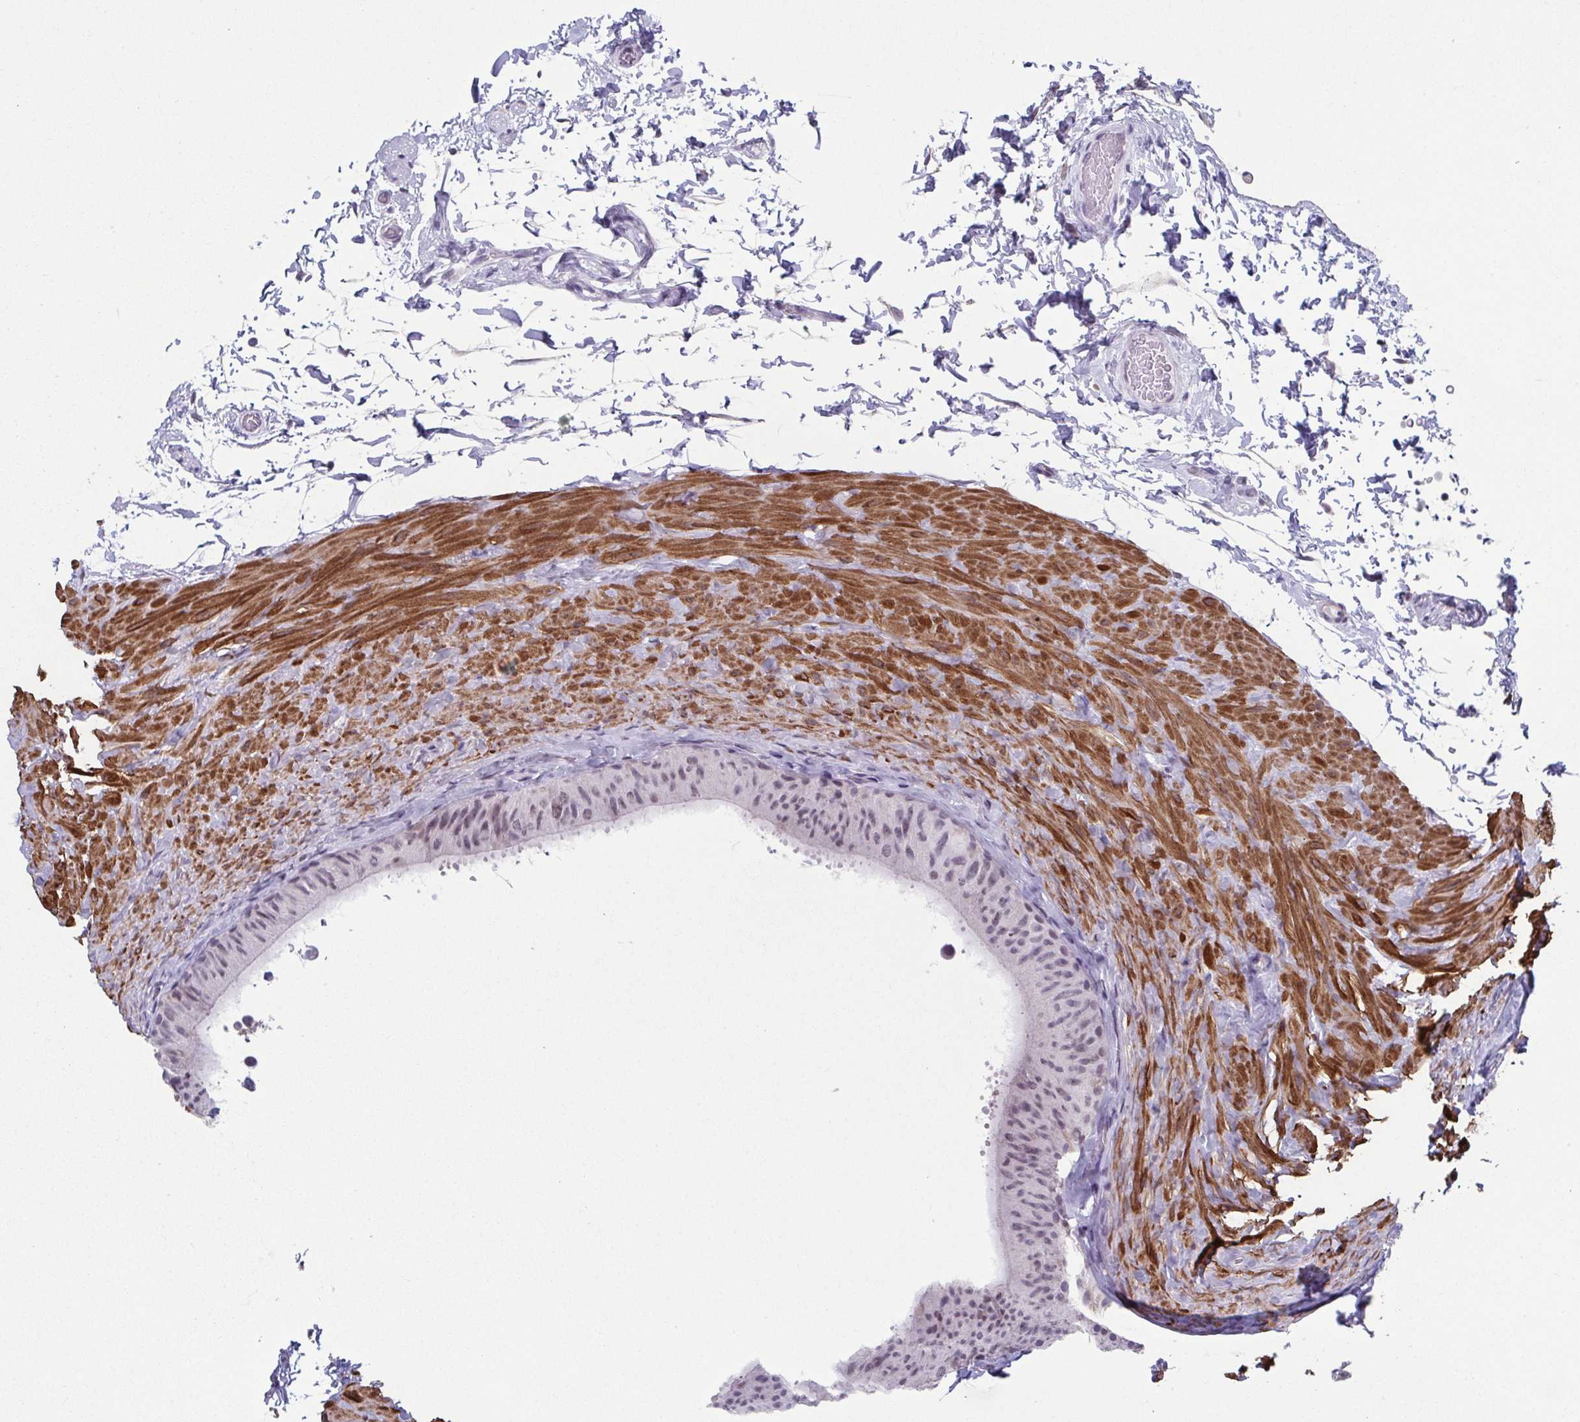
{"staining": {"intensity": "moderate", "quantity": "<25%", "location": "nuclear"}, "tissue": "epididymis", "cell_type": "Glandular cells", "image_type": "normal", "snomed": [{"axis": "morphology", "description": "Normal tissue, NOS"}, {"axis": "topography", "description": "Epididymis, spermatic cord, NOS"}, {"axis": "topography", "description": "Epididymis"}], "caption": "Protein staining by immunohistochemistry shows moderate nuclear positivity in about <25% of glandular cells in normal epididymis.", "gene": "TMEM92", "patient": {"sex": "male", "age": 31}}